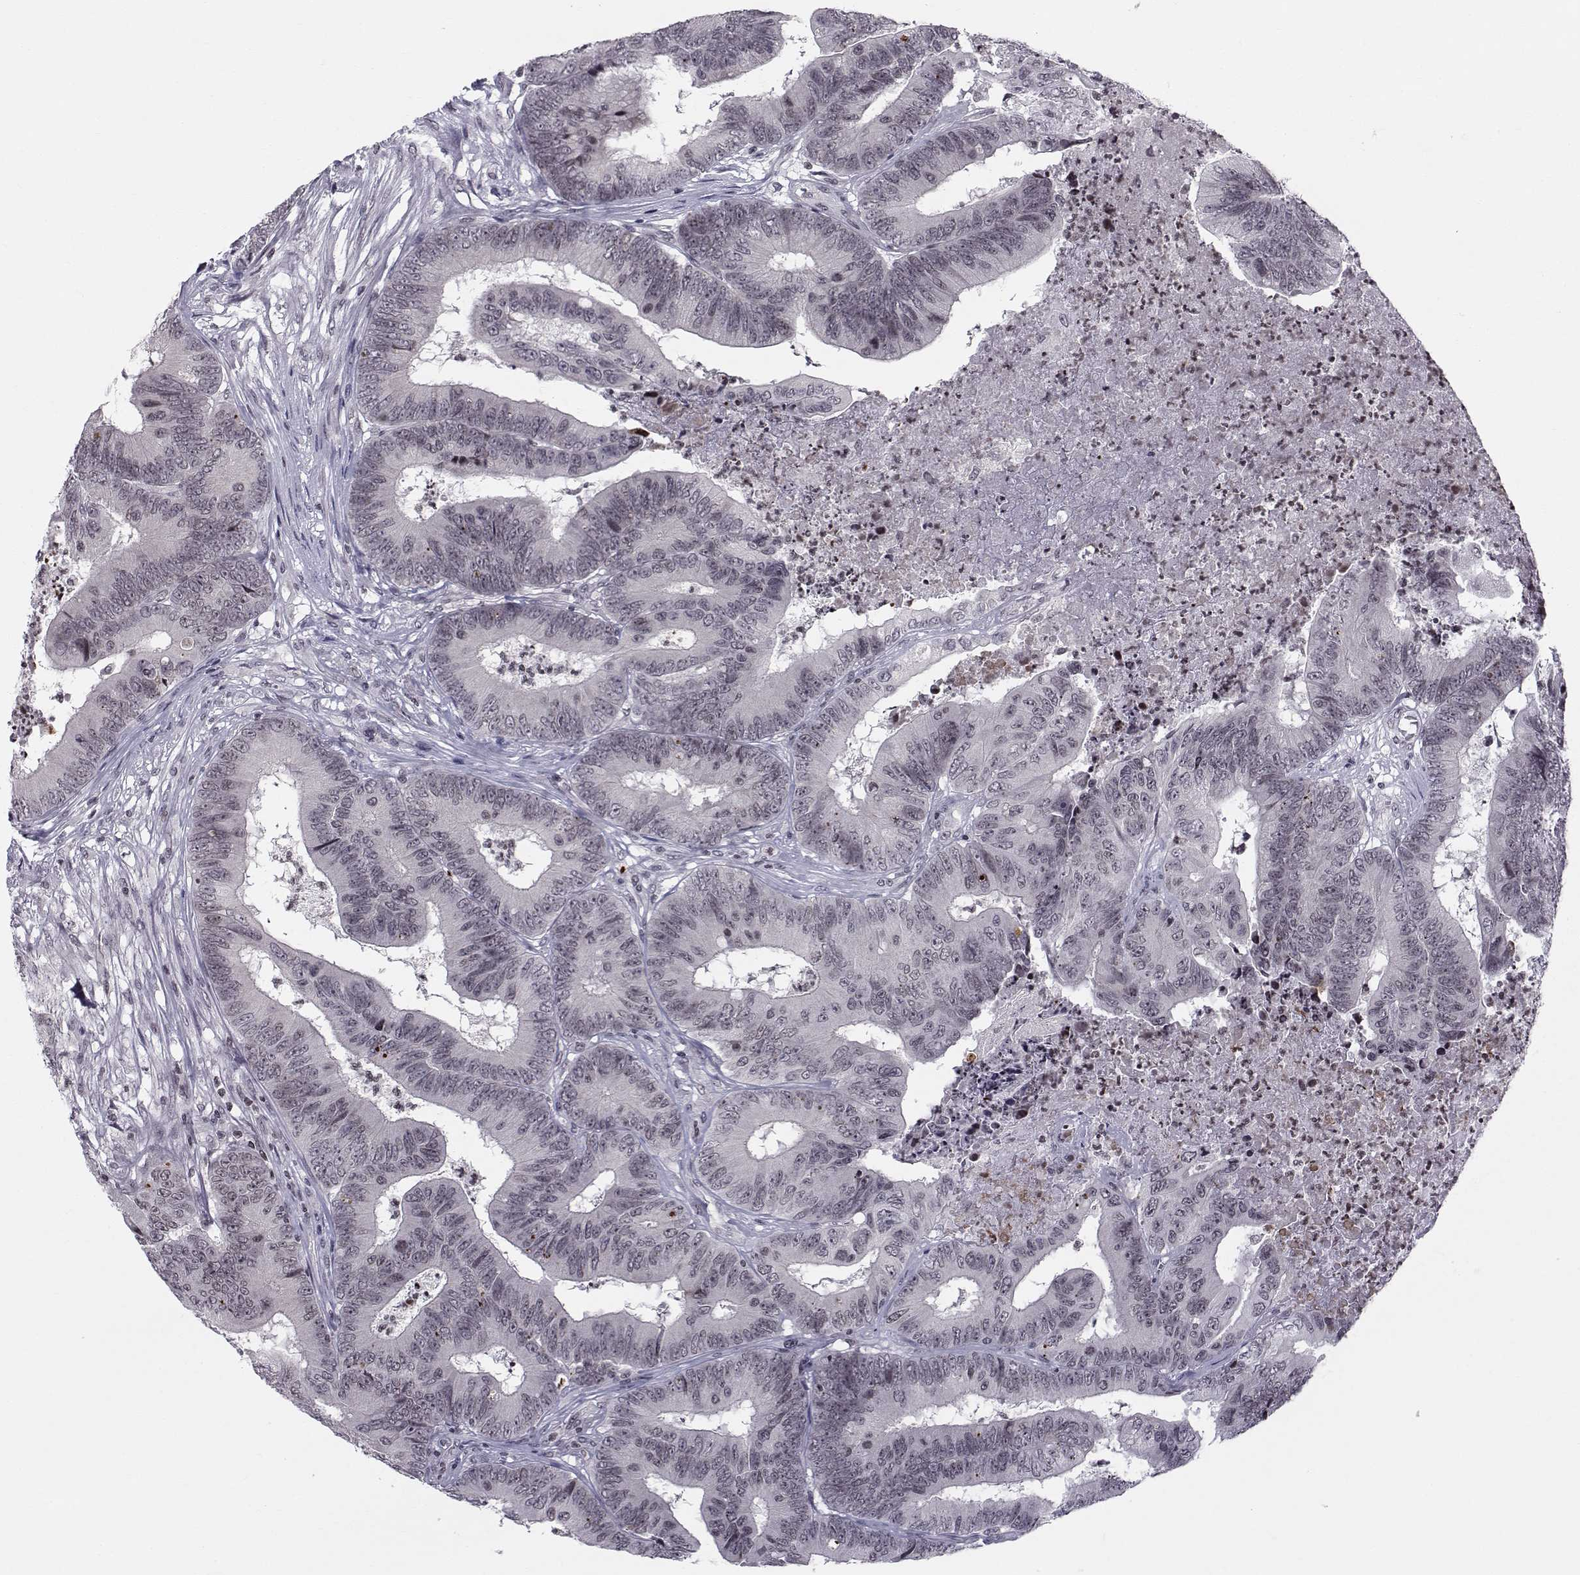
{"staining": {"intensity": "negative", "quantity": "none", "location": "none"}, "tissue": "colorectal cancer", "cell_type": "Tumor cells", "image_type": "cancer", "snomed": [{"axis": "morphology", "description": "Adenocarcinoma, NOS"}, {"axis": "topography", "description": "Colon"}], "caption": "An immunohistochemistry image of colorectal adenocarcinoma is shown. There is no staining in tumor cells of colorectal adenocarcinoma.", "gene": "MARCHF4", "patient": {"sex": "male", "age": 84}}